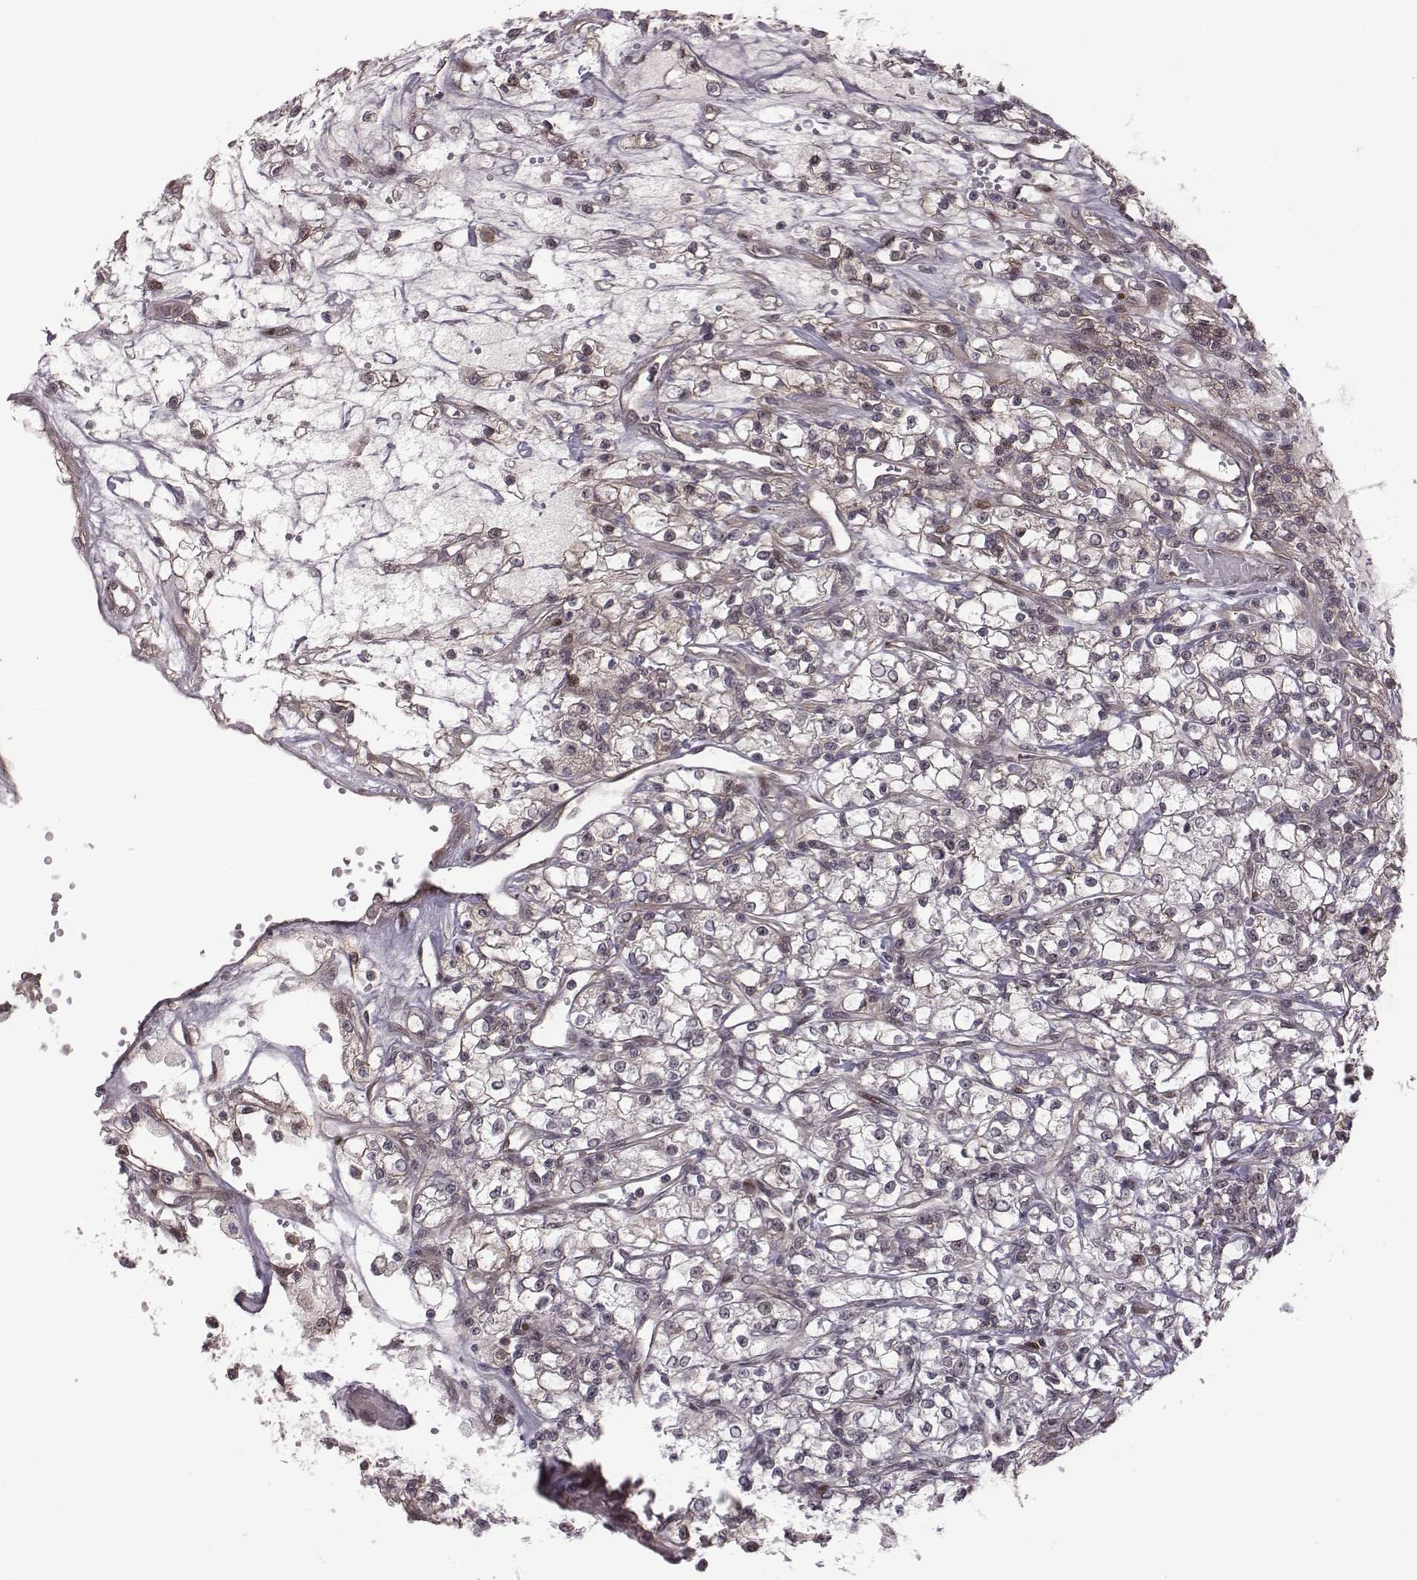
{"staining": {"intensity": "negative", "quantity": "none", "location": "none"}, "tissue": "renal cancer", "cell_type": "Tumor cells", "image_type": "cancer", "snomed": [{"axis": "morphology", "description": "Adenocarcinoma, NOS"}, {"axis": "topography", "description": "Kidney"}], "caption": "Protein analysis of renal adenocarcinoma exhibits no significant staining in tumor cells.", "gene": "RPL3", "patient": {"sex": "female", "age": 59}}